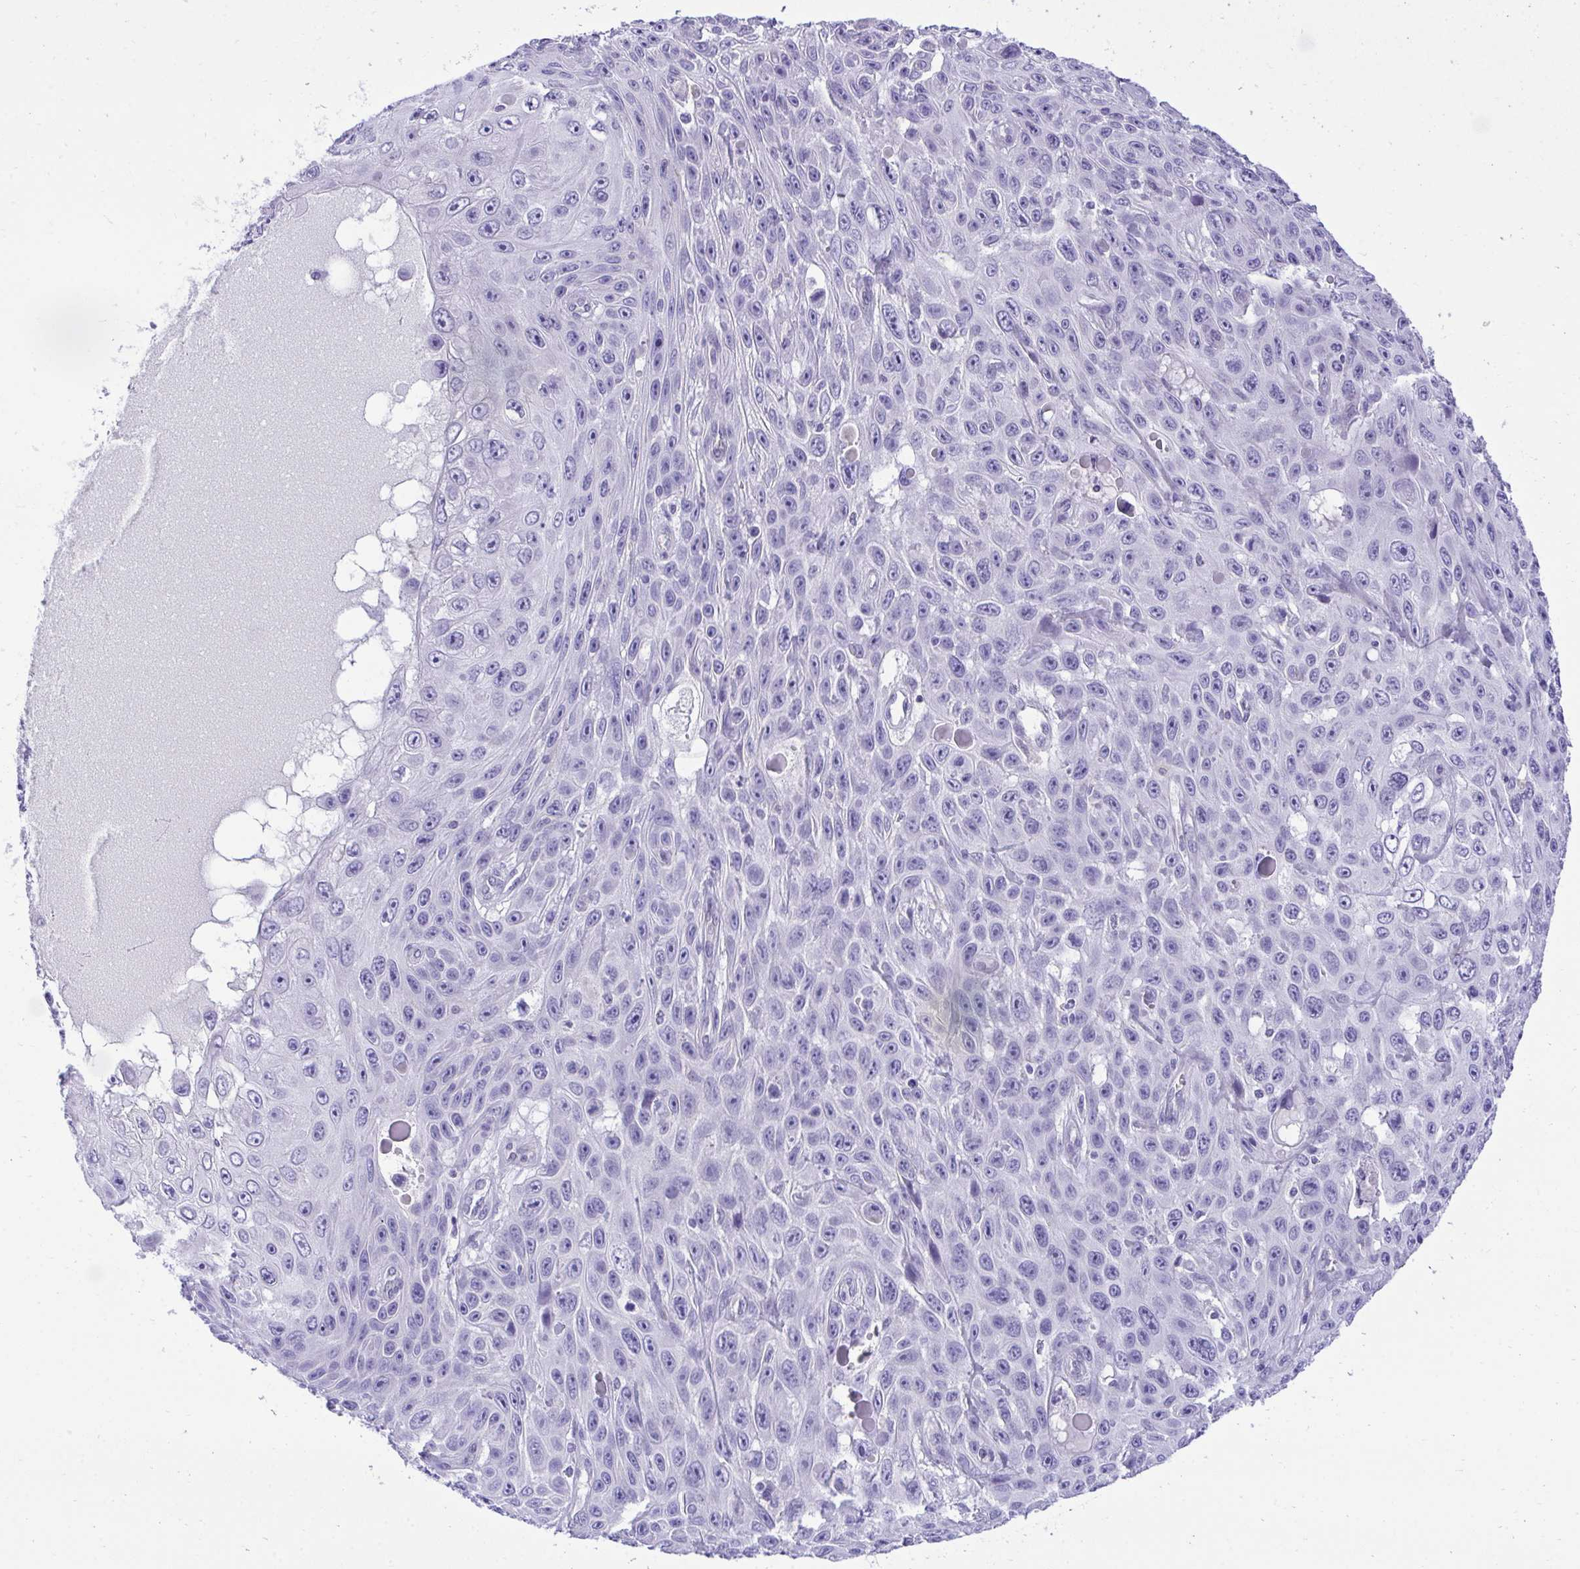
{"staining": {"intensity": "negative", "quantity": "none", "location": "none"}, "tissue": "skin cancer", "cell_type": "Tumor cells", "image_type": "cancer", "snomed": [{"axis": "morphology", "description": "Squamous cell carcinoma, NOS"}, {"axis": "topography", "description": "Skin"}], "caption": "DAB (3,3'-diaminobenzidine) immunohistochemical staining of human squamous cell carcinoma (skin) reveals no significant staining in tumor cells.", "gene": "PGM2L1", "patient": {"sex": "male", "age": 82}}